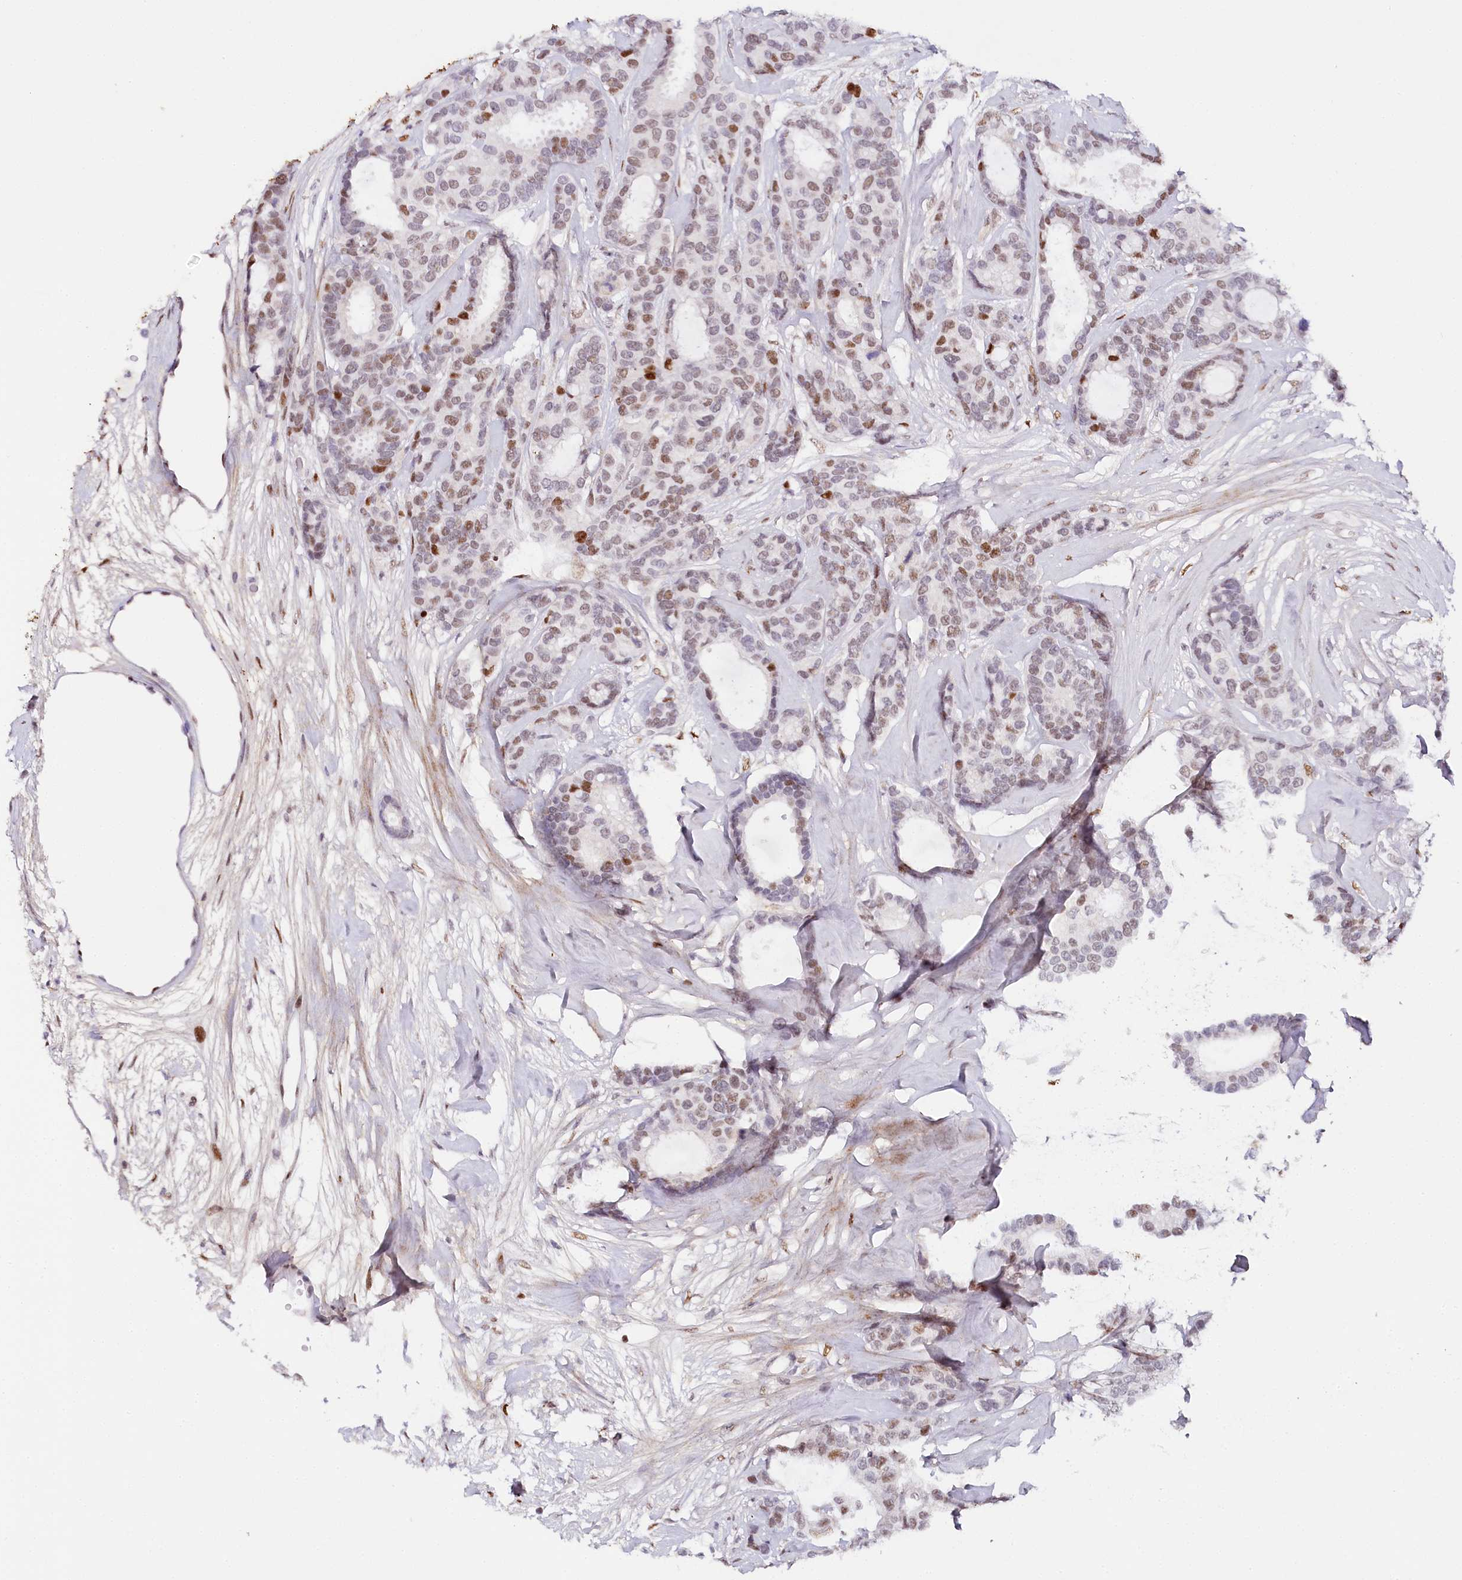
{"staining": {"intensity": "moderate", "quantity": "25%-75%", "location": "nuclear"}, "tissue": "breast cancer", "cell_type": "Tumor cells", "image_type": "cancer", "snomed": [{"axis": "morphology", "description": "Duct carcinoma"}, {"axis": "topography", "description": "Breast"}], "caption": "IHC of human infiltrating ductal carcinoma (breast) exhibits medium levels of moderate nuclear staining in about 25%-75% of tumor cells.", "gene": "TP53", "patient": {"sex": "female", "age": 87}}